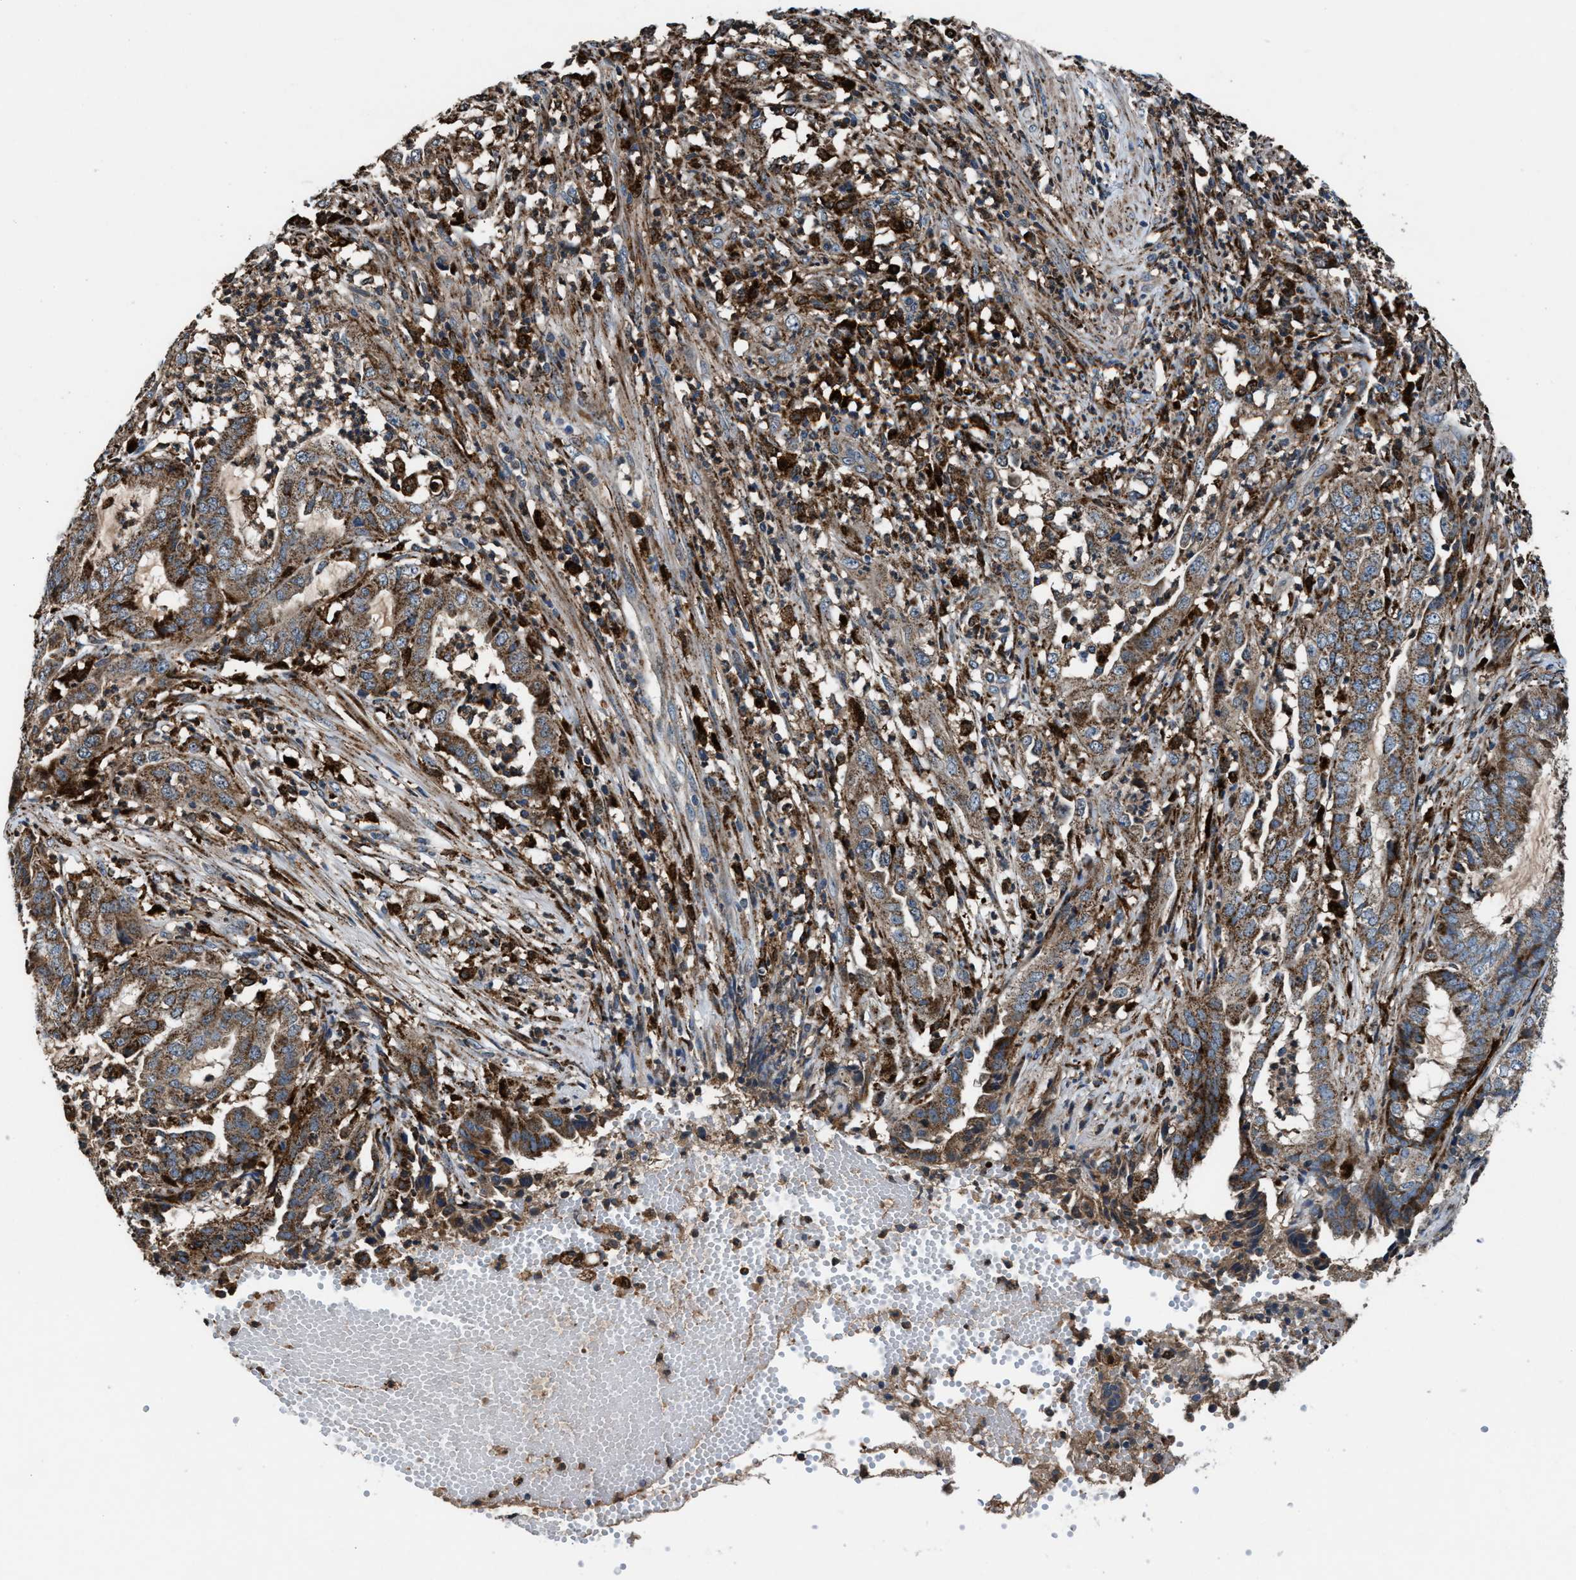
{"staining": {"intensity": "moderate", "quantity": ">75%", "location": "cytoplasmic/membranous"}, "tissue": "endometrial cancer", "cell_type": "Tumor cells", "image_type": "cancer", "snomed": [{"axis": "morphology", "description": "Adenocarcinoma, NOS"}, {"axis": "topography", "description": "Endometrium"}], "caption": "Protein staining shows moderate cytoplasmic/membranous staining in about >75% of tumor cells in endometrial cancer (adenocarcinoma).", "gene": "FAM221A", "patient": {"sex": "female", "age": 51}}